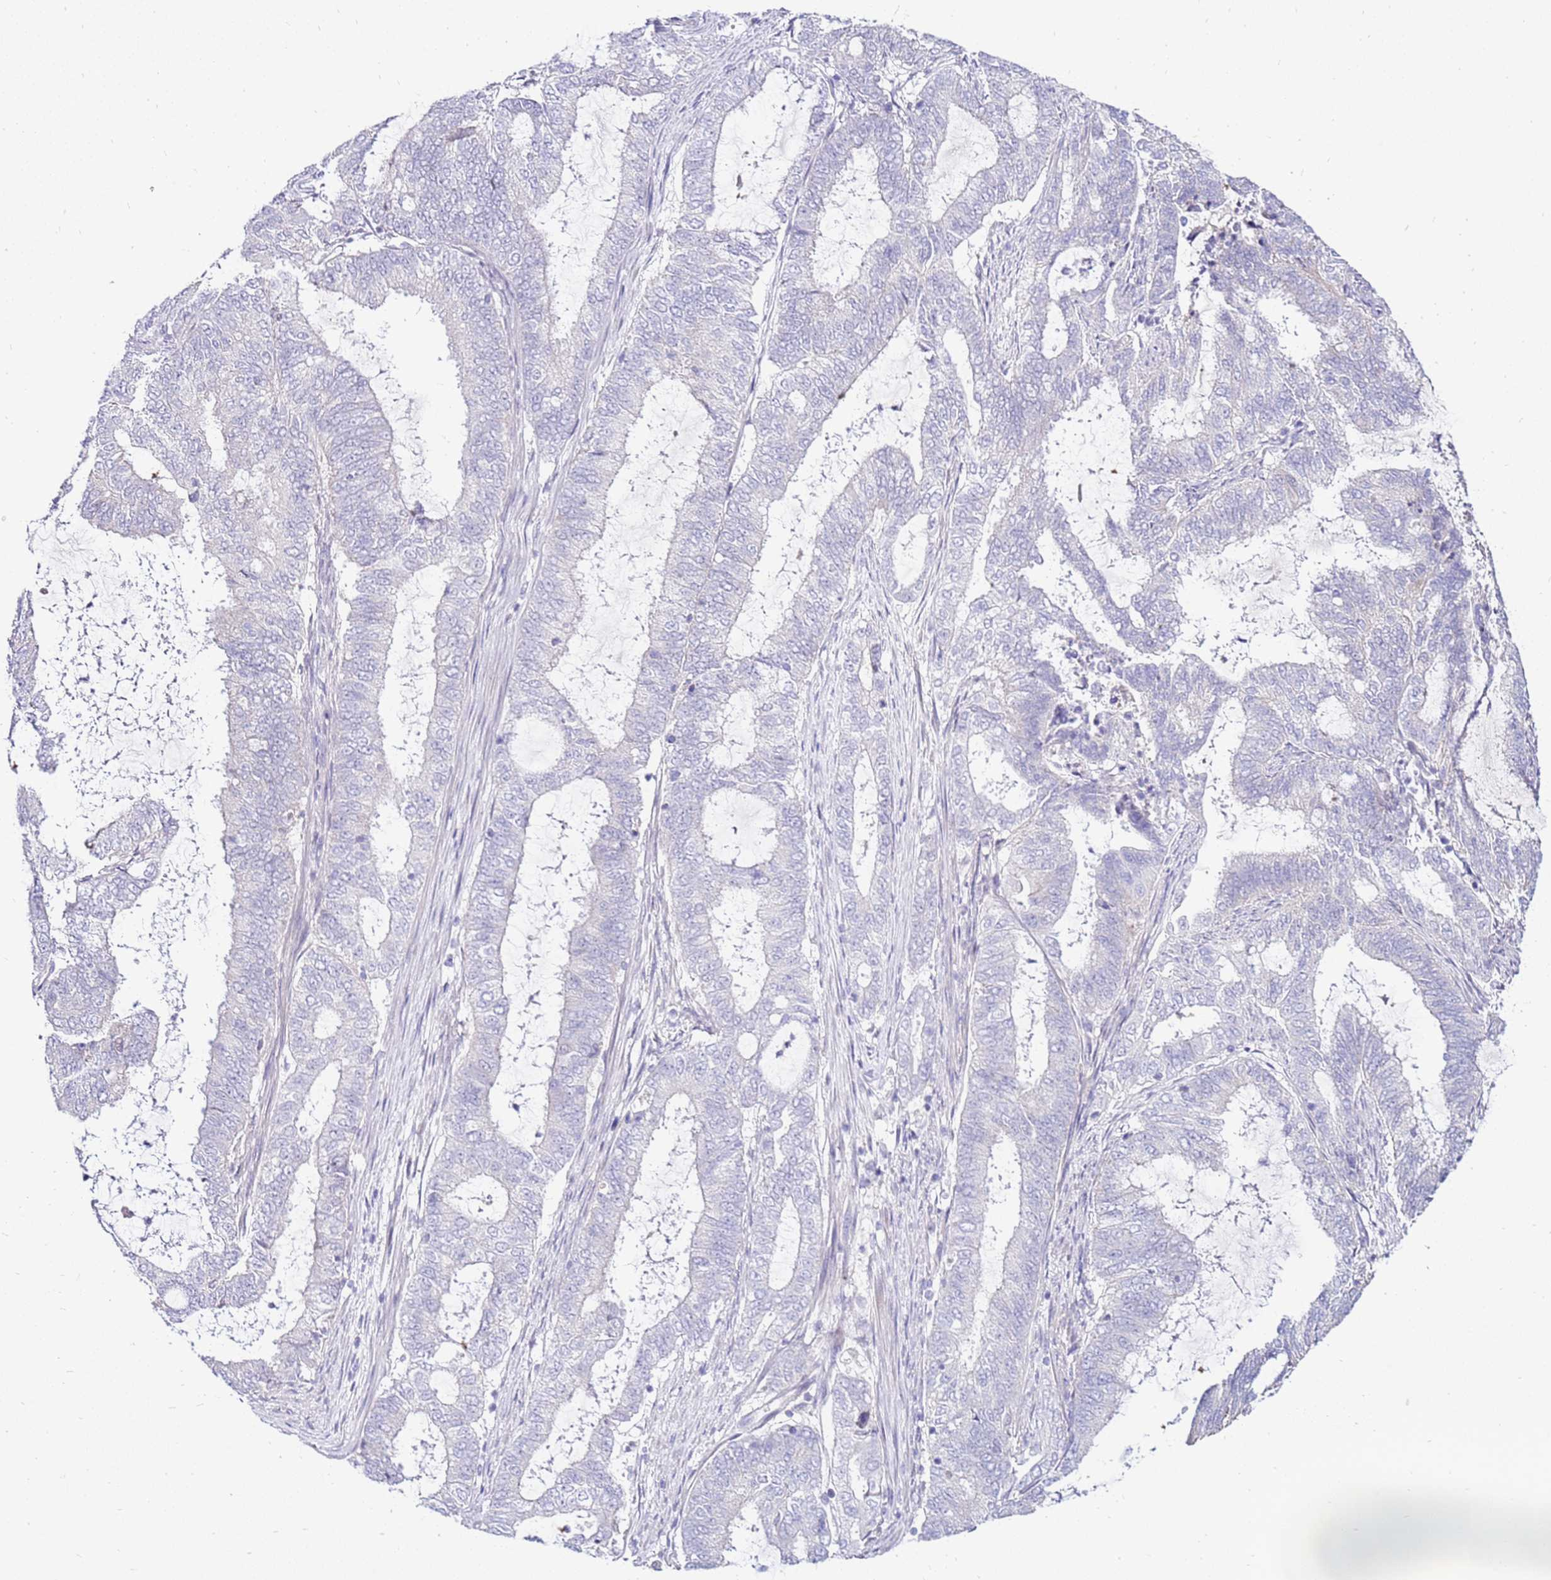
{"staining": {"intensity": "negative", "quantity": "none", "location": "none"}, "tissue": "endometrial cancer", "cell_type": "Tumor cells", "image_type": "cancer", "snomed": [{"axis": "morphology", "description": "Adenocarcinoma, NOS"}, {"axis": "topography", "description": "Endometrium"}], "caption": "IHC photomicrograph of neoplastic tissue: human adenocarcinoma (endometrial) stained with DAB shows no significant protein staining in tumor cells. The staining is performed using DAB brown chromogen with nuclei counter-stained in using hematoxylin.", "gene": "IGF1R", "patient": {"sex": "female", "age": 51}}